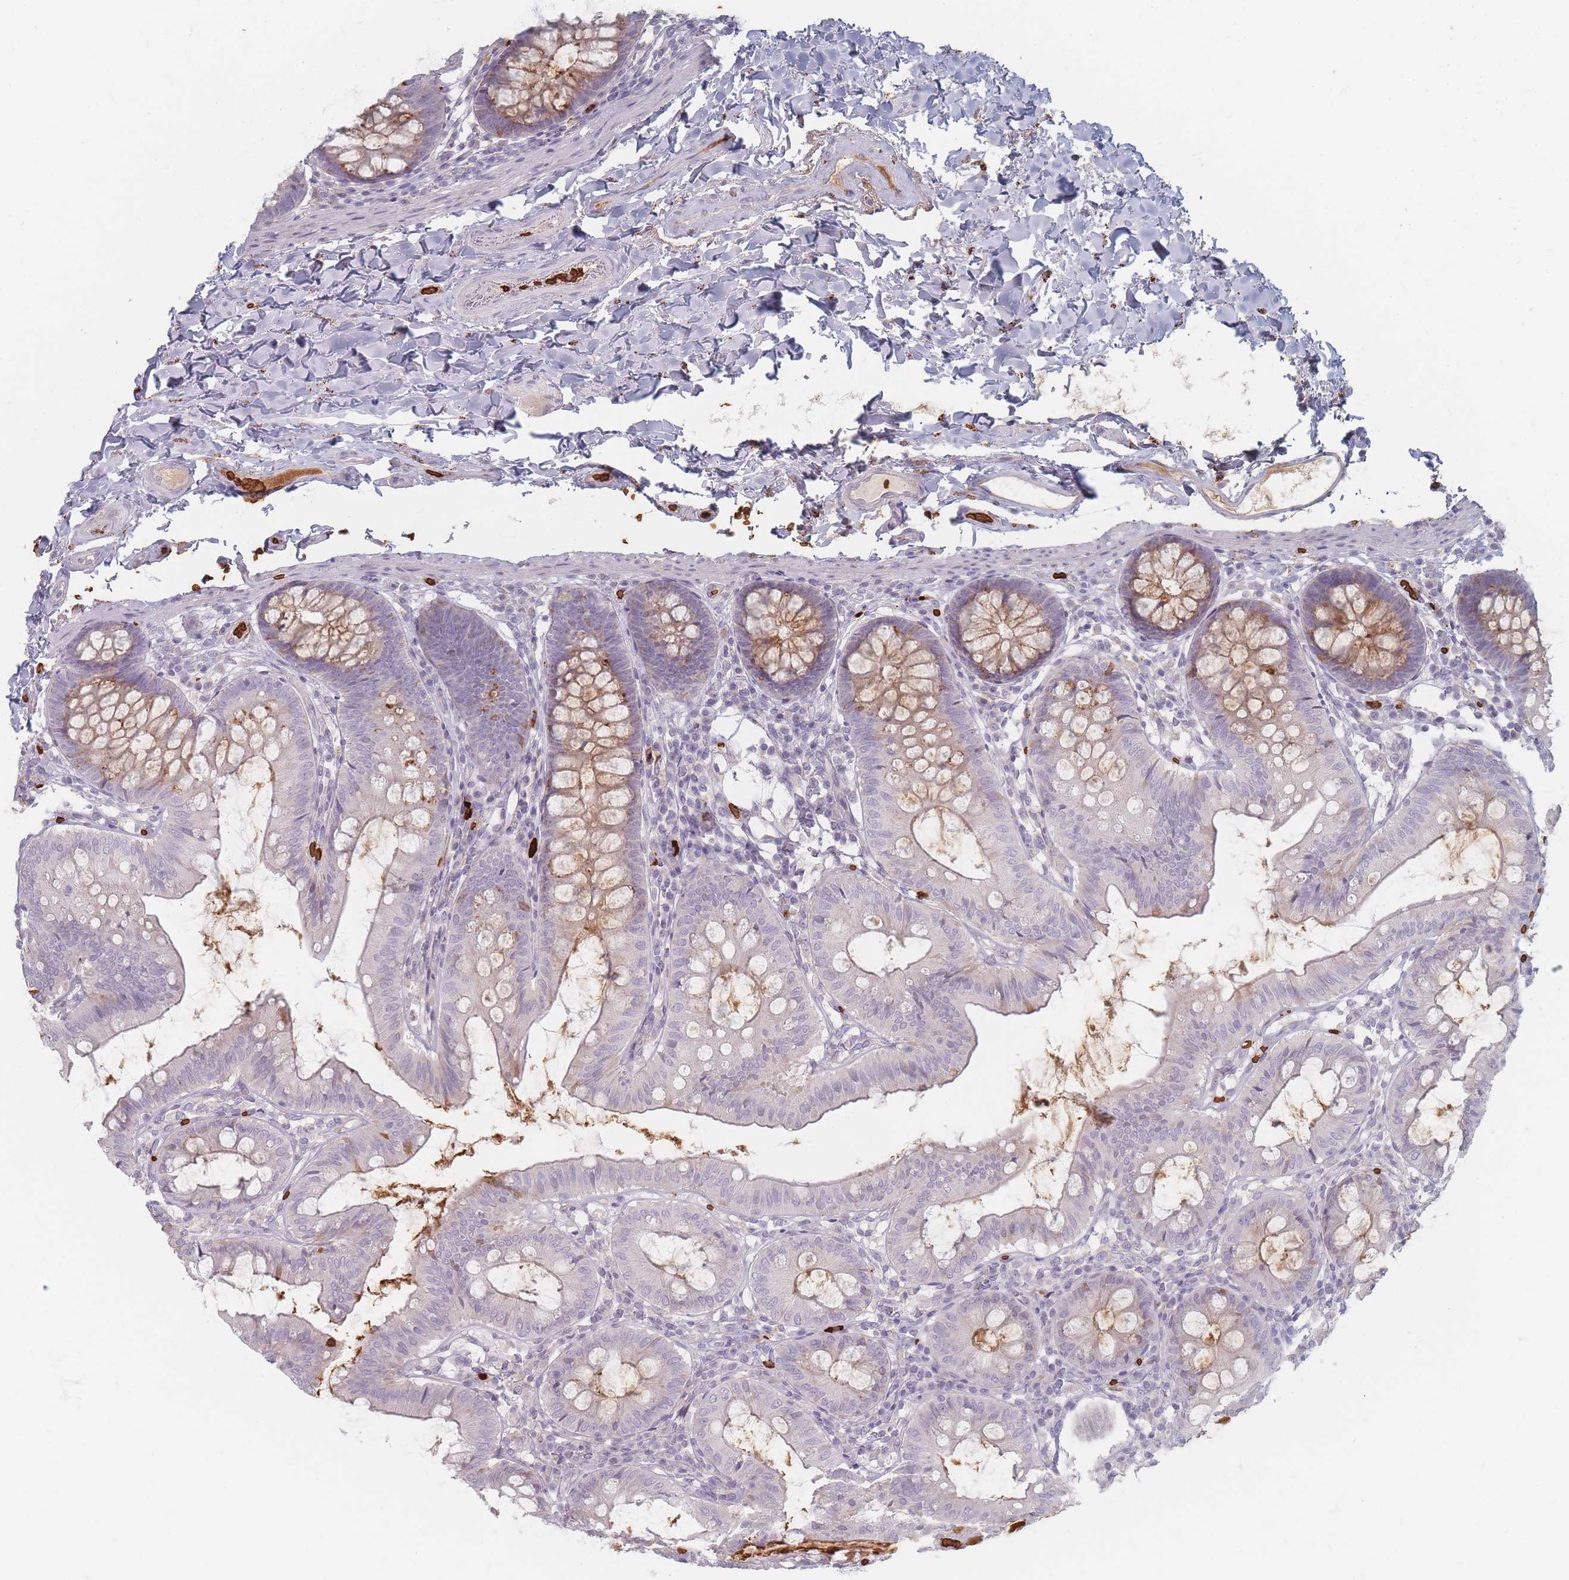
{"staining": {"intensity": "weak", "quantity": ">75%", "location": "cytoplasmic/membranous"}, "tissue": "colon", "cell_type": "Endothelial cells", "image_type": "normal", "snomed": [{"axis": "morphology", "description": "Normal tissue, NOS"}, {"axis": "topography", "description": "Colon"}], "caption": "A micrograph showing weak cytoplasmic/membranous positivity in about >75% of endothelial cells in benign colon, as visualized by brown immunohistochemical staining.", "gene": "SLC2A6", "patient": {"sex": "male", "age": 84}}